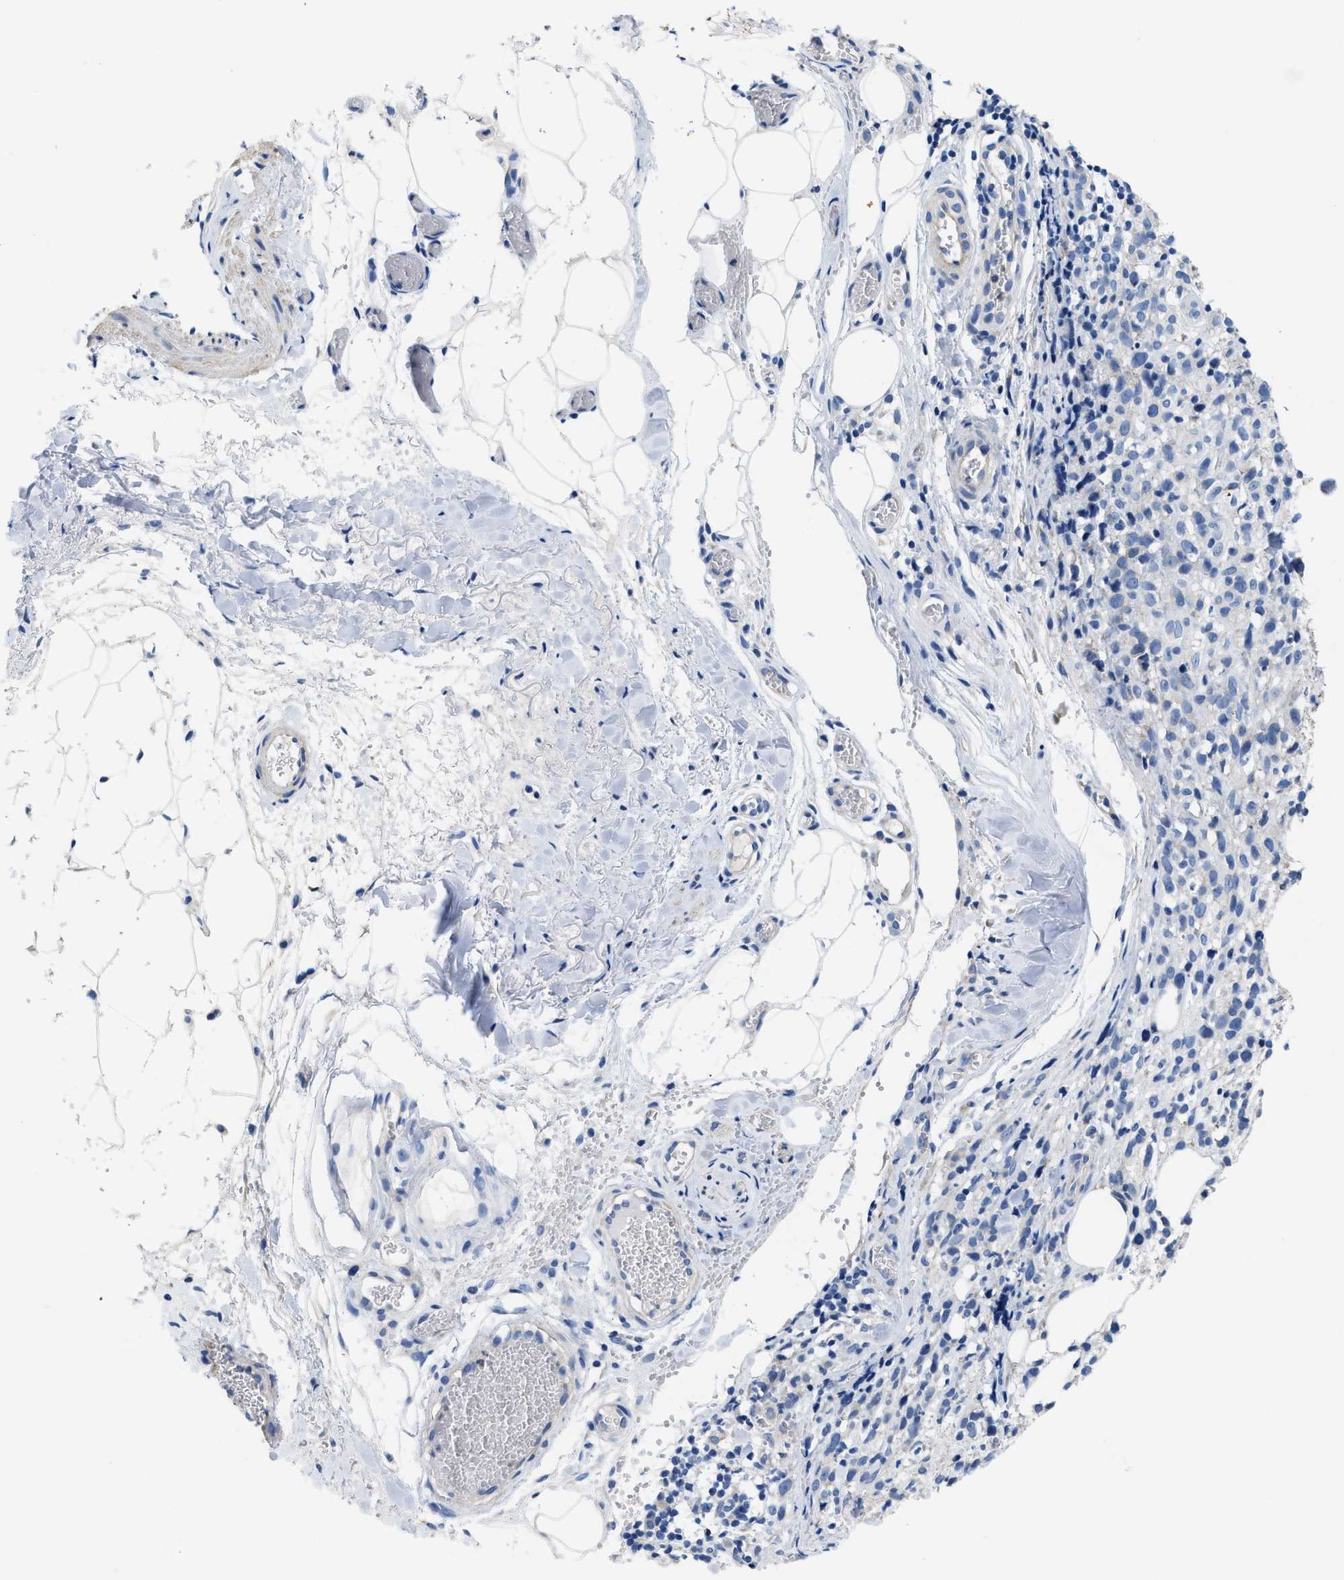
{"staining": {"intensity": "negative", "quantity": "none", "location": "none"}, "tissue": "melanoma", "cell_type": "Tumor cells", "image_type": "cancer", "snomed": [{"axis": "morphology", "description": "Malignant melanoma, NOS"}, {"axis": "topography", "description": "Skin"}], "caption": "Melanoma was stained to show a protein in brown. There is no significant positivity in tumor cells.", "gene": "CPA2", "patient": {"sex": "female", "age": 55}}